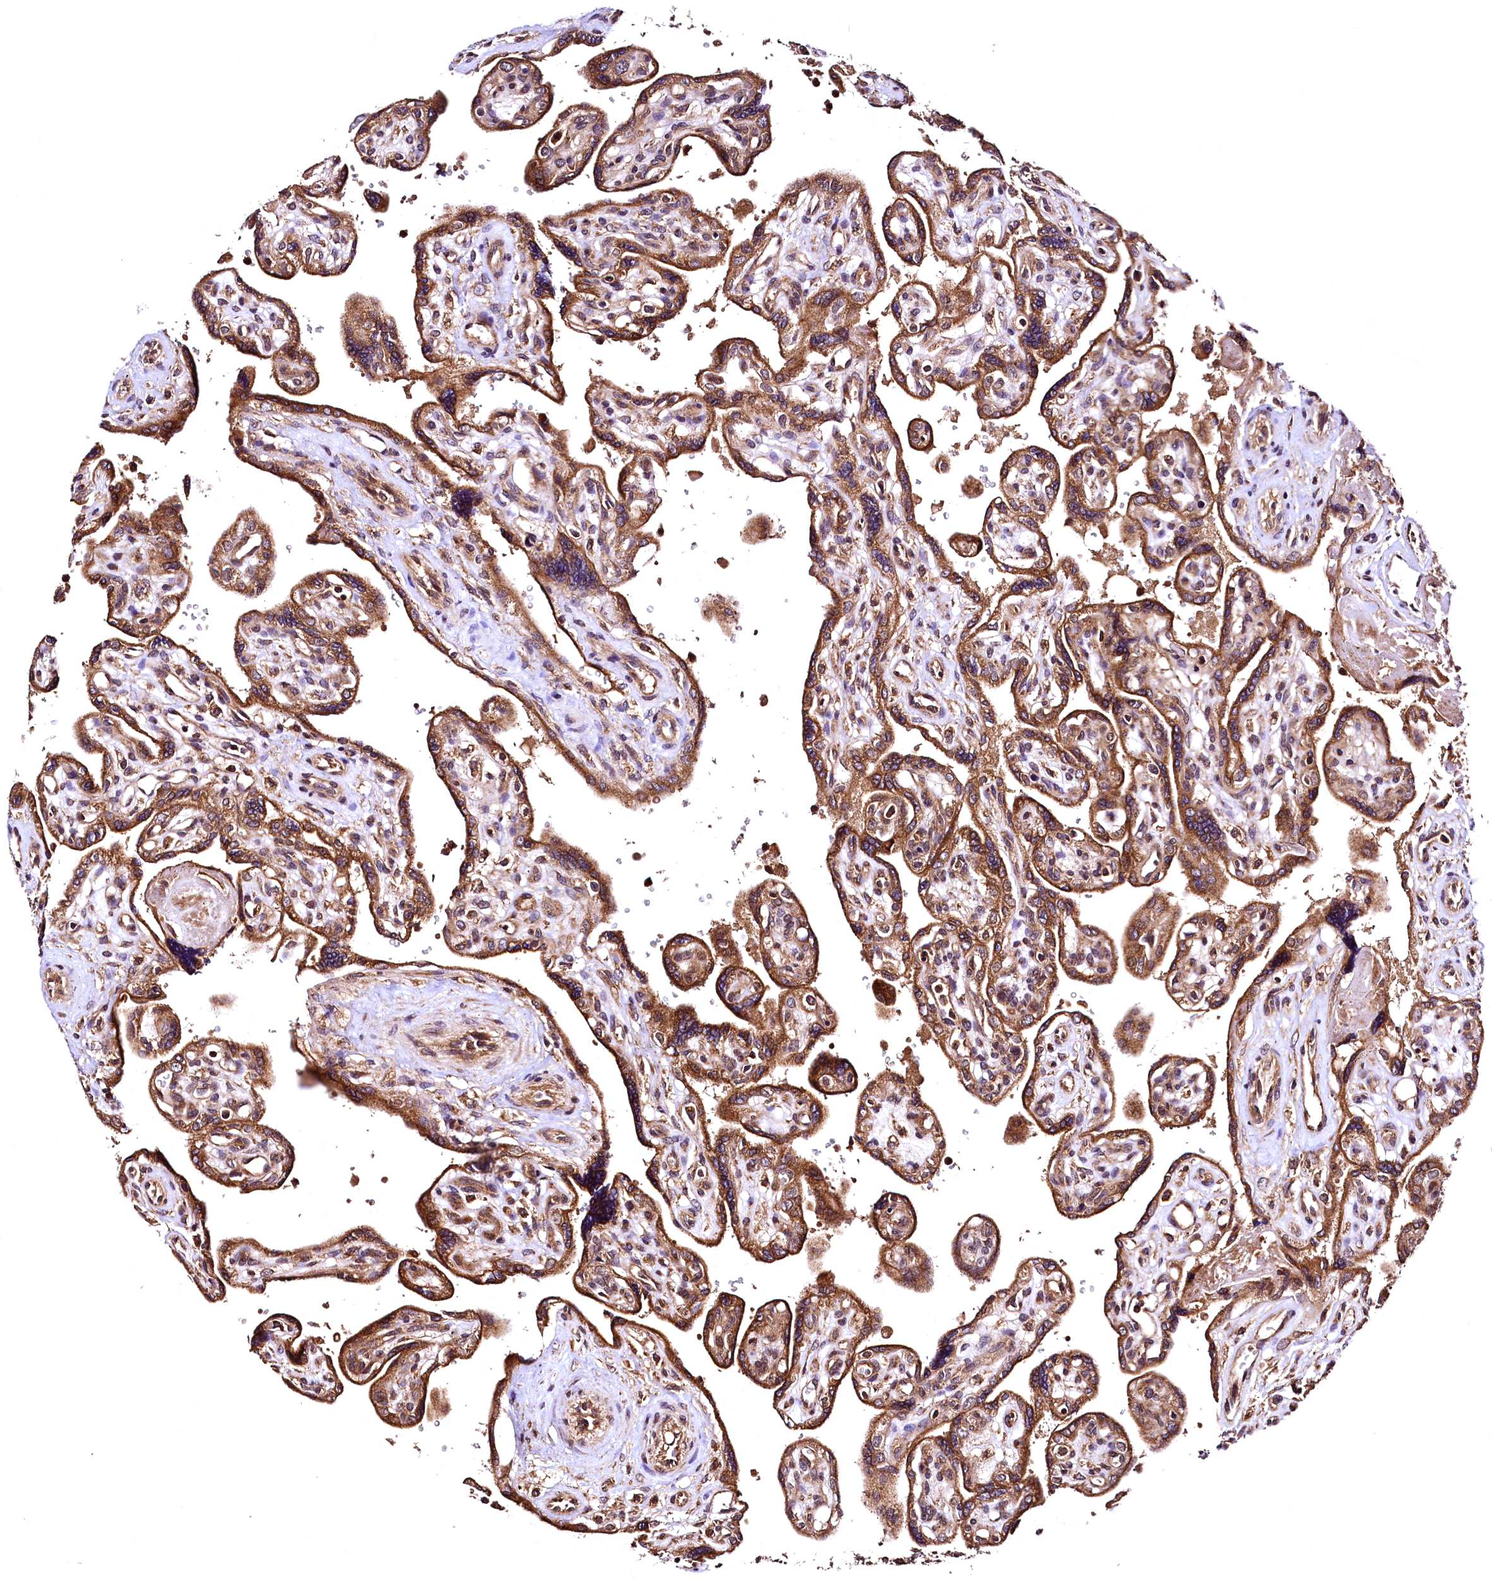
{"staining": {"intensity": "strong", "quantity": ">75%", "location": "cytoplasmic/membranous"}, "tissue": "placenta", "cell_type": "Trophoblastic cells", "image_type": "normal", "snomed": [{"axis": "morphology", "description": "Normal tissue, NOS"}, {"axis": "topography", "description": "Placenta"}], "caption": "An image of placenta stained for a protein reveals strong cytoplasmic/membranous brown staining in trophoblastic cells. The staining was performed using DAB (3,3'-diaminobenzidine), with brown indicating positive protein expression. Nuclei are stained blue with hematoxylin.", "gene": "LRSAM1", "patient": {"sex": "female", "age": 39}}